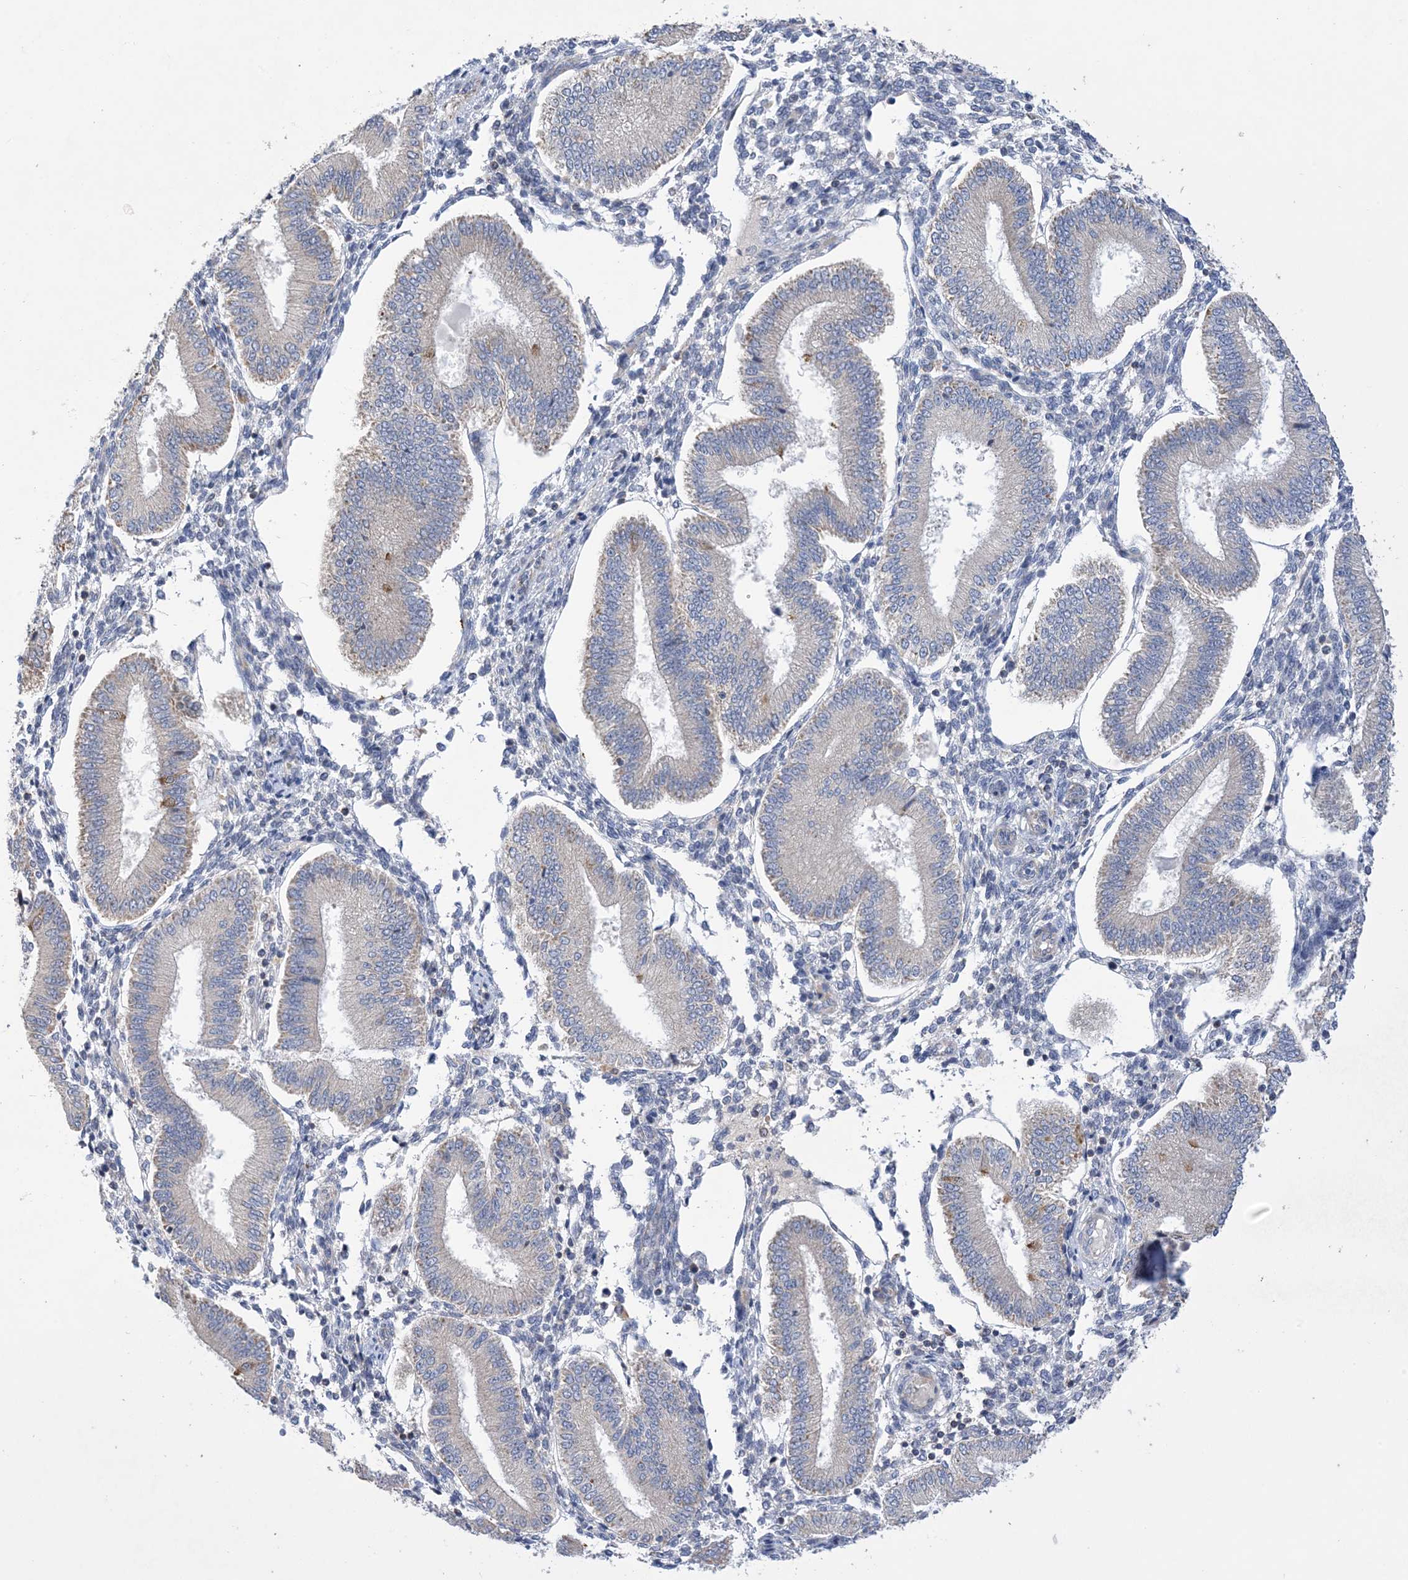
{"staining": {"intensity": "negative", "quantity": "none", "location": "none"}, "tissue": "endometrium", "cell_type": "Cells in endometrial stroma", "image_type": "normal", "snomed": [{"axis": "morphology", "description": "Normal tissue, NOS"}, {"axis": "topography", "description": "Endometrium"}], "caption": "Immunohistochemistry histopathology image of normal human endometrium stained for a protein (brown), which exhibits no expression in cells in endometrial stroma.", "gene": "CLEC16A", "patient": {"sex": "female", "age": 39}}